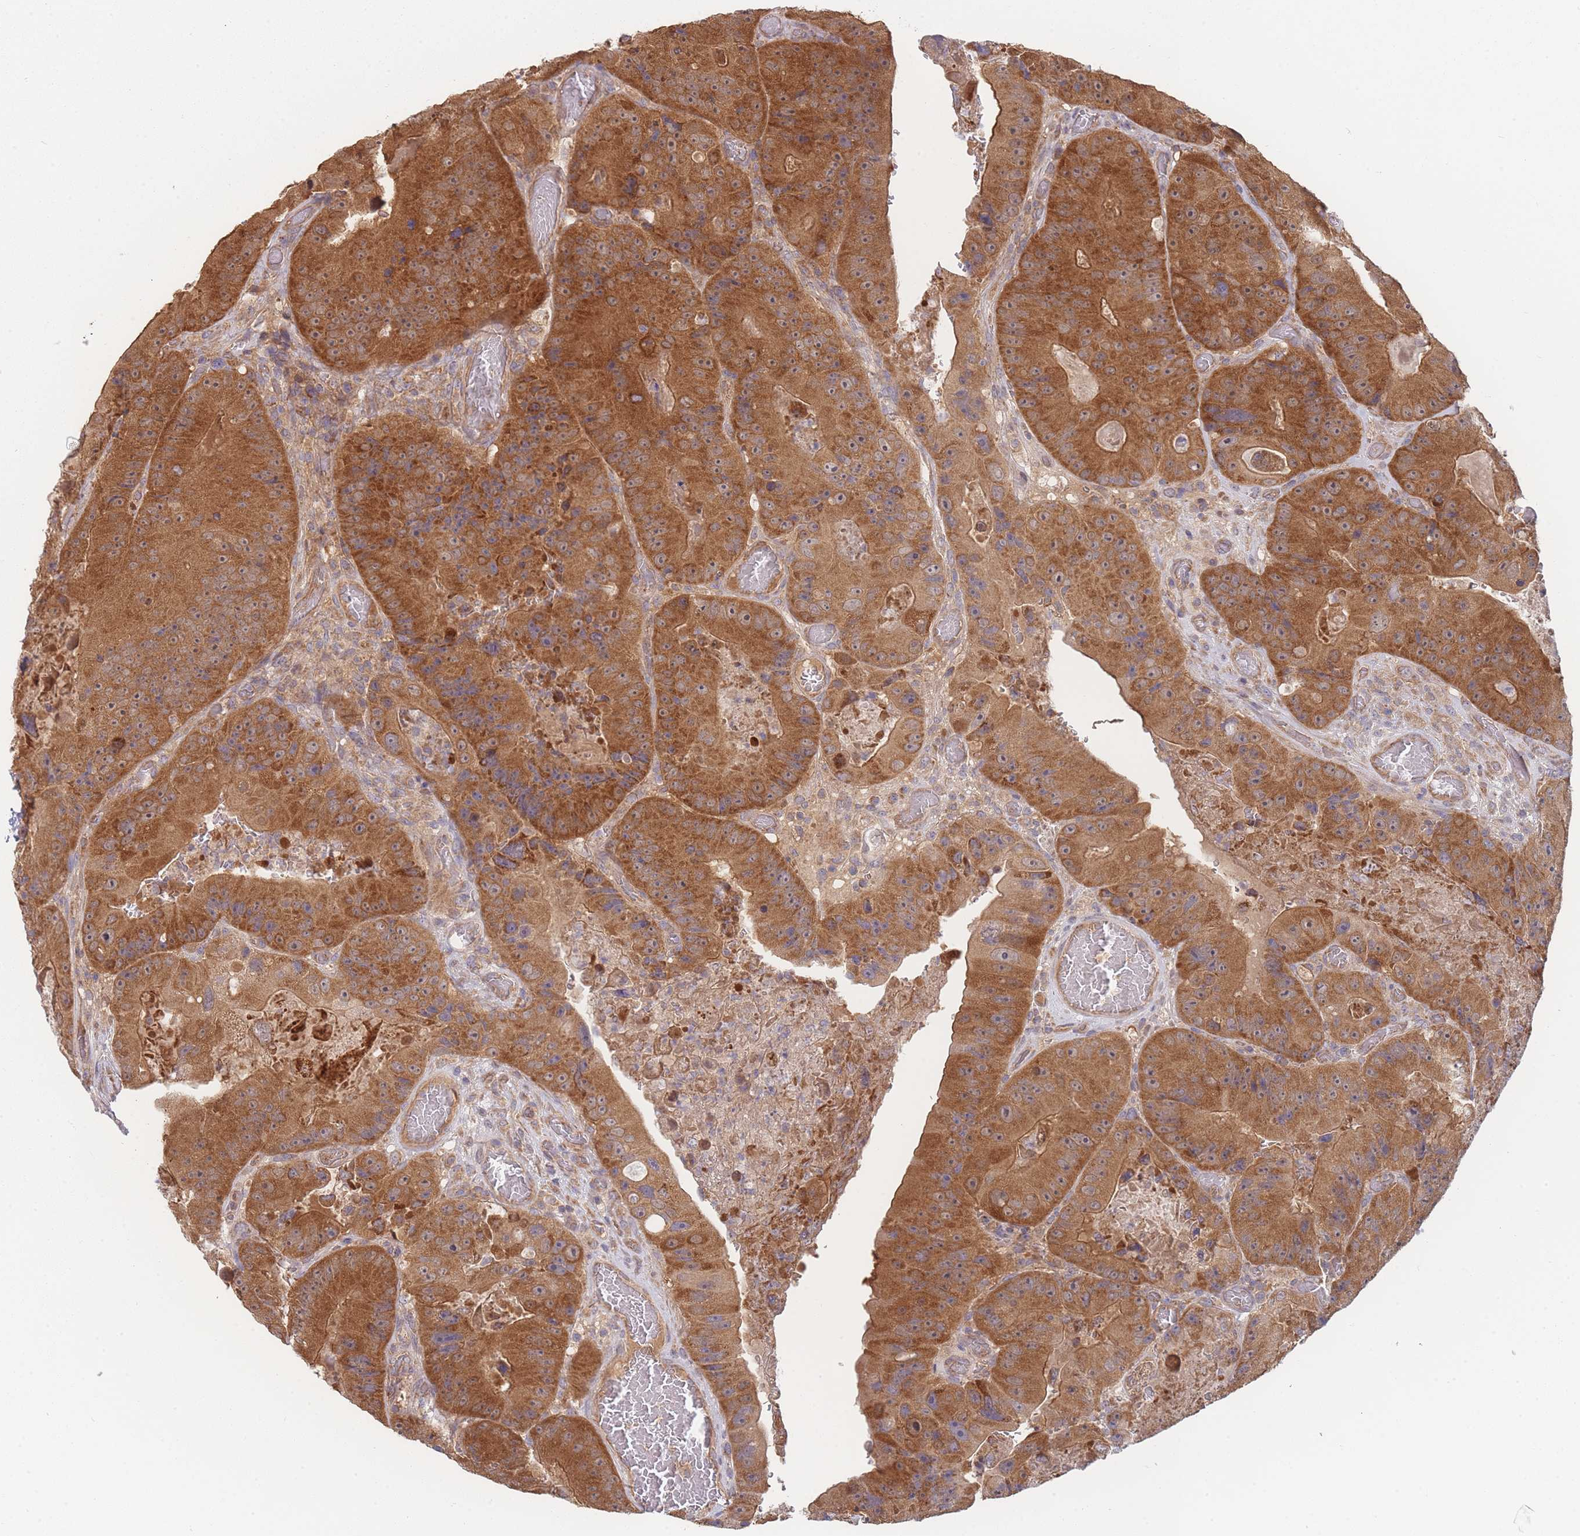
{"staining": {"intensity": "strong", "quantity": ">75%", "location": "cytoplasmic/membranous"}, "tissue": "colorectal cancer", "cell_type": "Tumor cells", "image_type": "cancer", "snomed": [{"axis": "morphology", "description": "Adenocarcinoma, NOS"}, {"axis": "topography", "description": "Colon"}], "caption": "Tumor cells demonstrate high levels of strong cytoplasmic/membranous positivity in approximately >75% of cells in adenocarcinoma (colorectal).", "gene": "MRPS18B", "patient": {"sex": "female", "age": 86}}